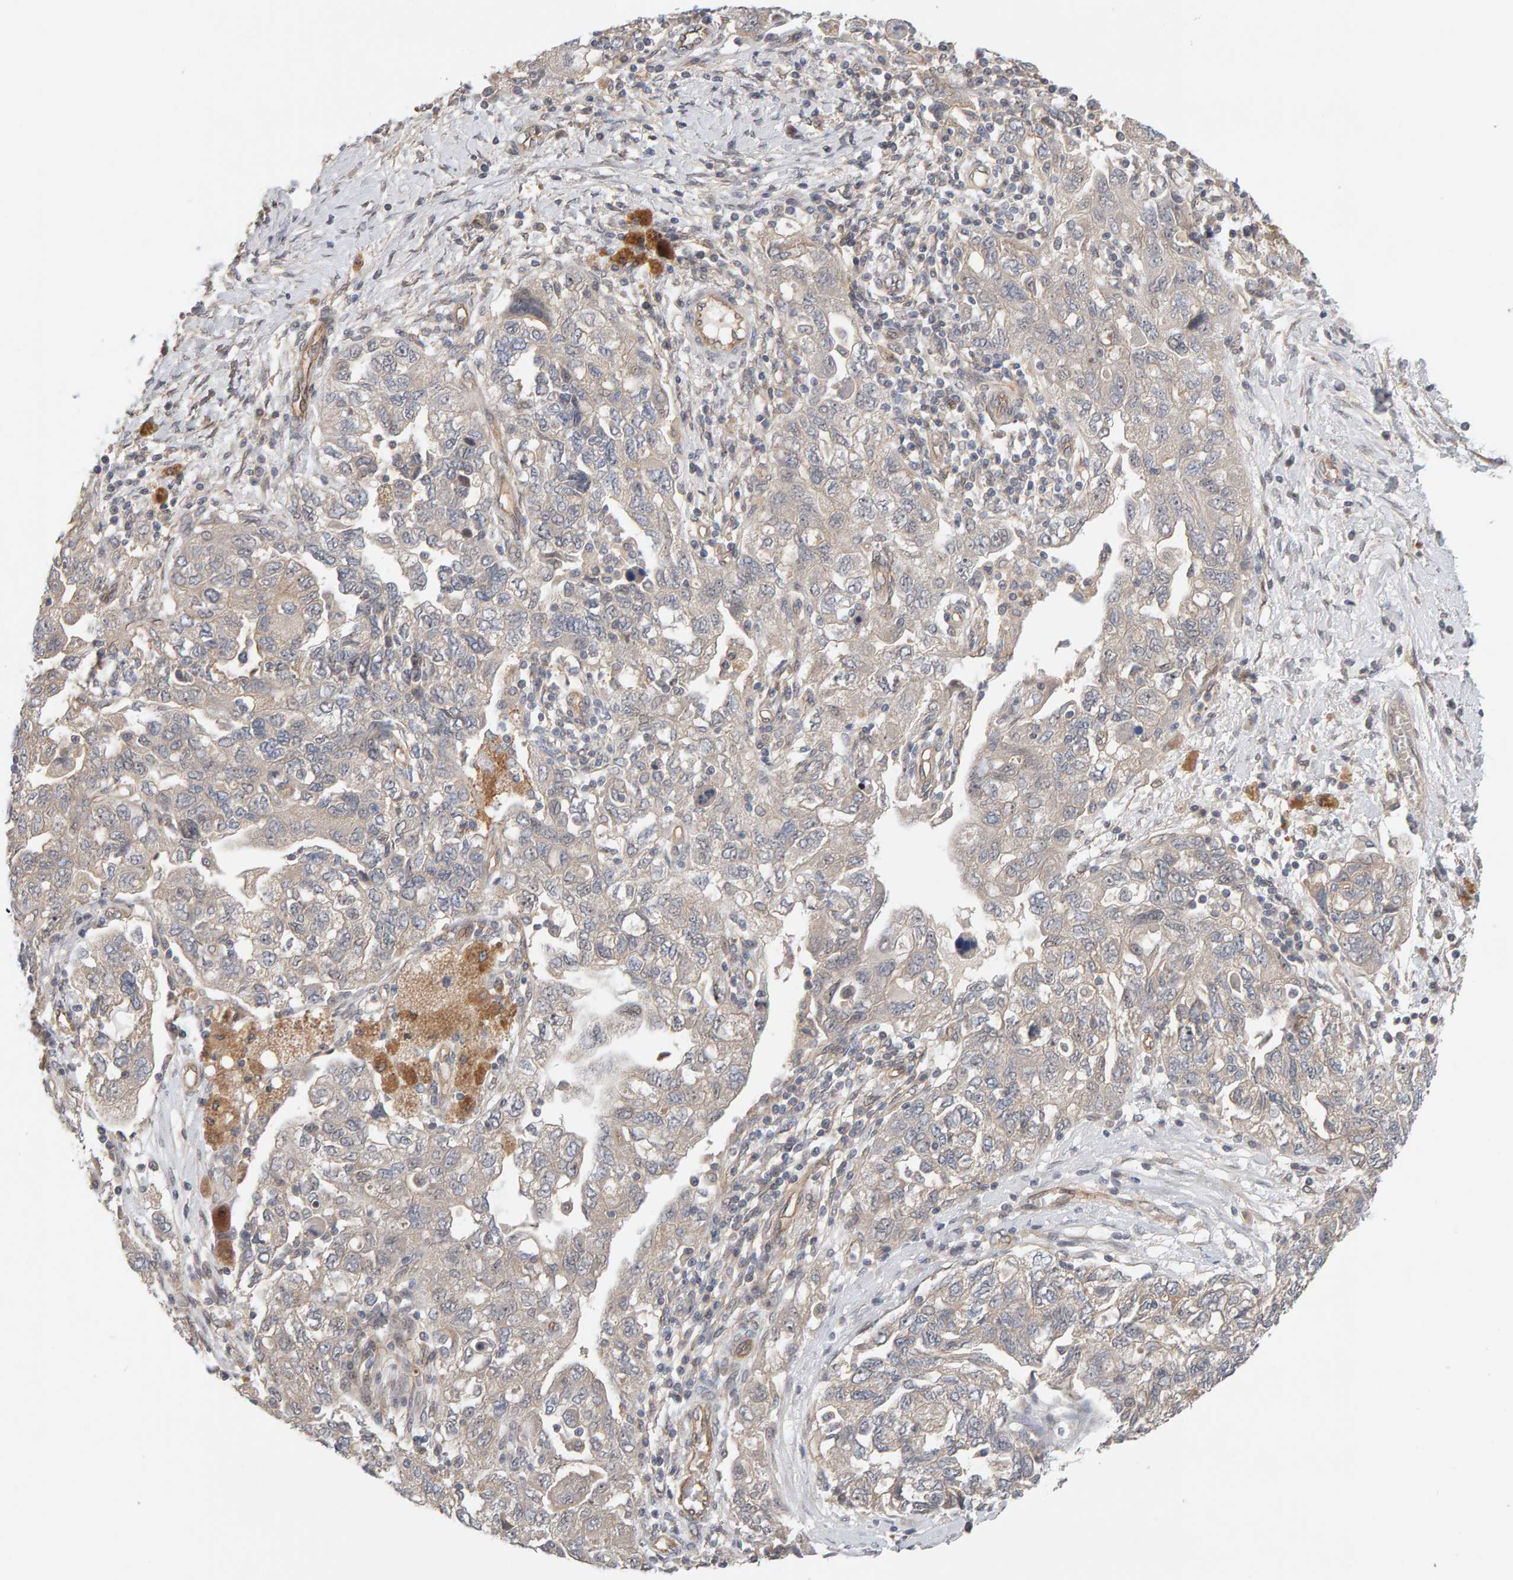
{"staining": {"intensity": "weak", "quantity": "25%-75%", "location": "cytoplasmic/membranous"}, "tissue": "ovarian cancer", "cell_type": "Tumor cells", "image_type": "cancer", "snomed": [{"axis": "morphology", "description": "Carcinoma, NOS"}, {"axis": "morphology", "description": "Cystadenocarcinoma, serous, NOS"}, {"axis": "topography", "description": "Ovary"}], "caption": "The immunohistochemical stain shows weak cytoplasmic/membranous expression in tumor cells of ovarian cancer tissue.", "gene": "PPP1R16A", "patient": {"sex": "female", "age": 69}}